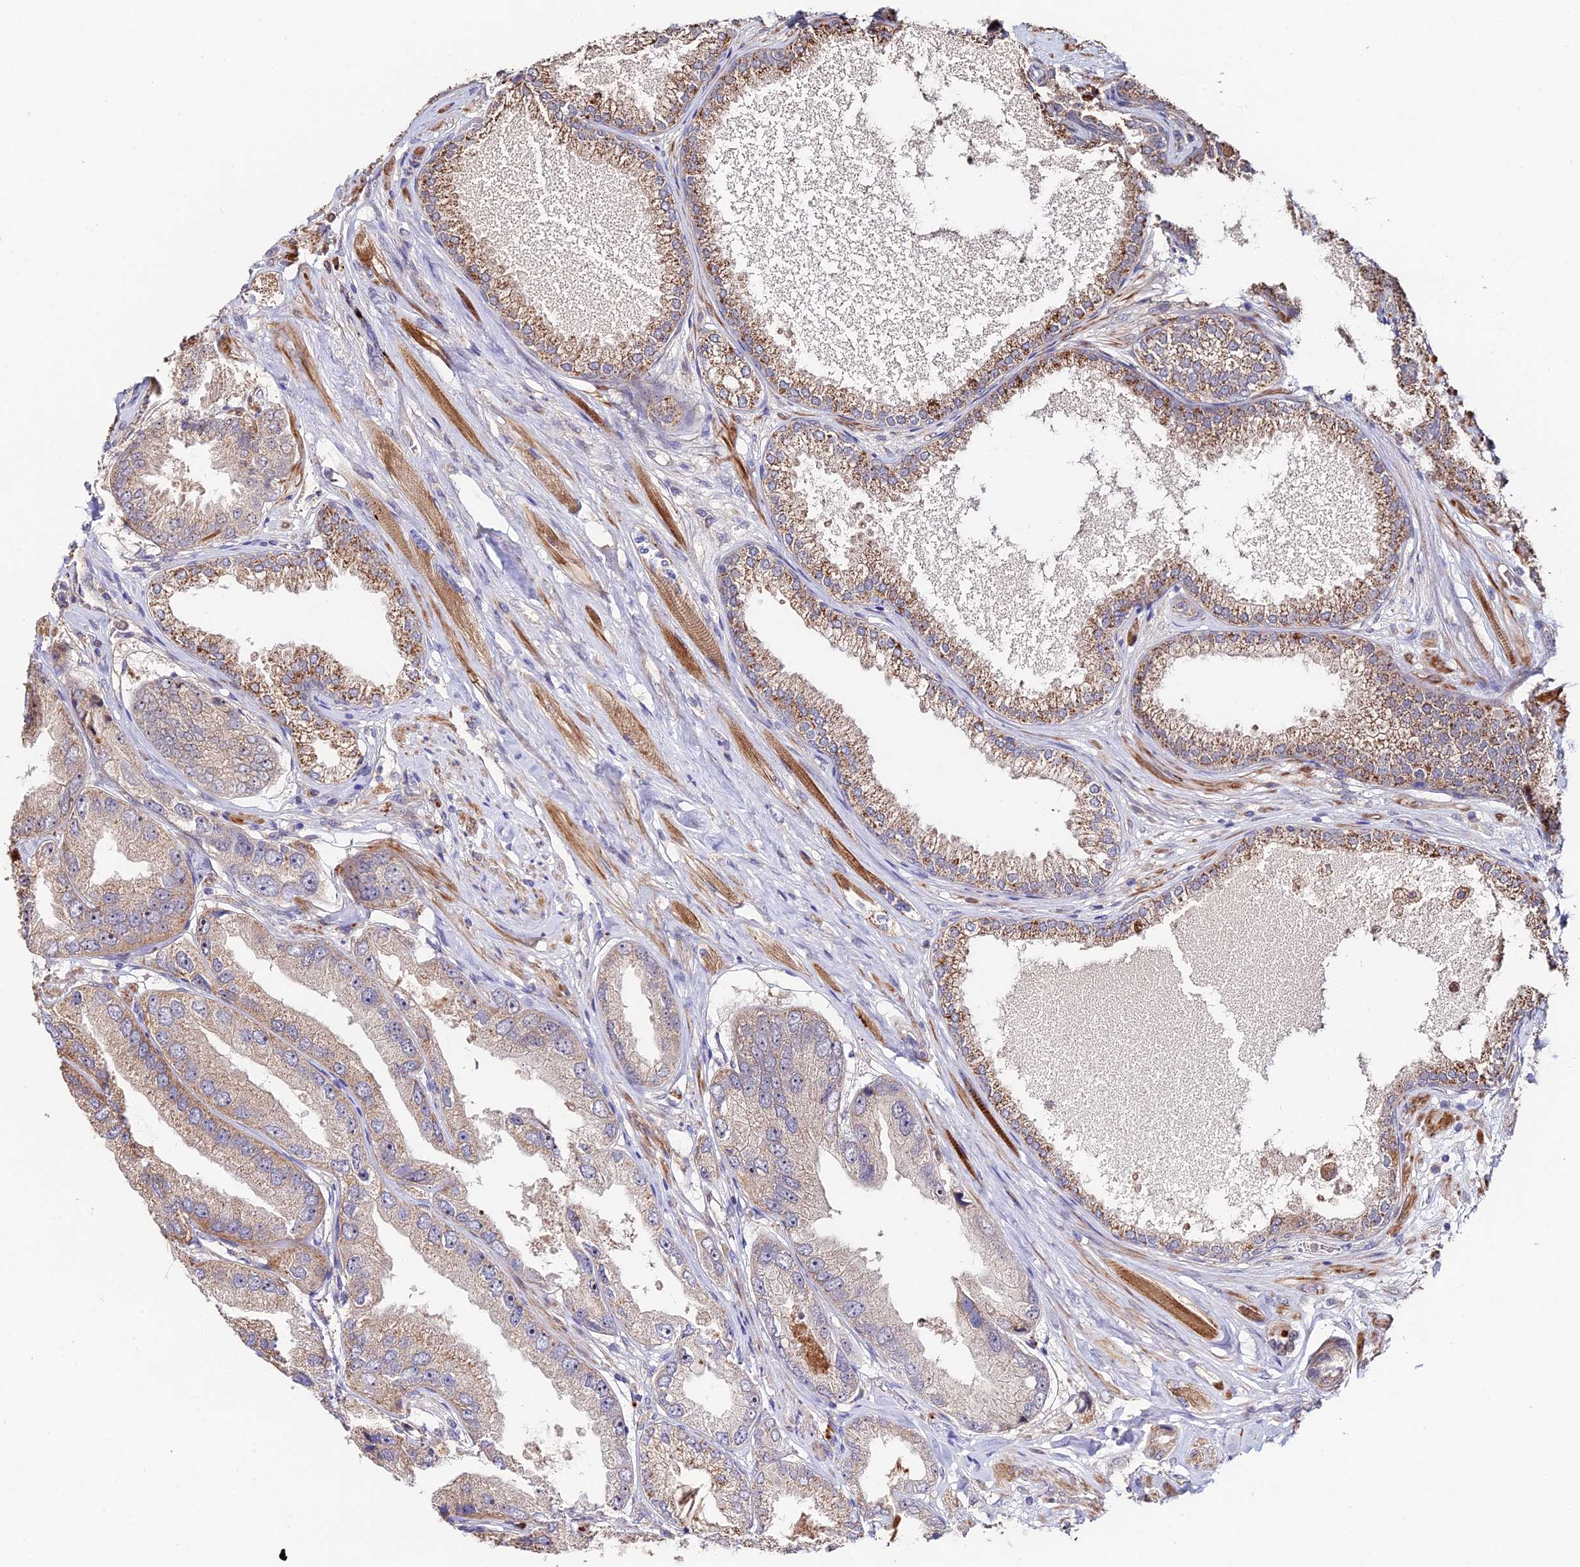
{"staining": {"intensity": "moderate", "quantity": "25%-75%", "location": "cytoplasmic/membranous"}, "tissue": "prostate cancer", "cell_type": "Tumor cells", "image_type": "cancer", "snomed": [{"axis": "morphology", "description": "Adenocarcinoma, High grade"}, {"axis": "topography", "description": "Prostate"}], "caption": "This image demonstrates immunohistochemistry staining of human prostate cancer (high-grade adenocarcinoma), with medium moderate cytoplasmic/membranous positivity in about 25%-75% of tumor cells.", "gene": "ACTR5", "patient": {"sex": "male", "age": 71}}